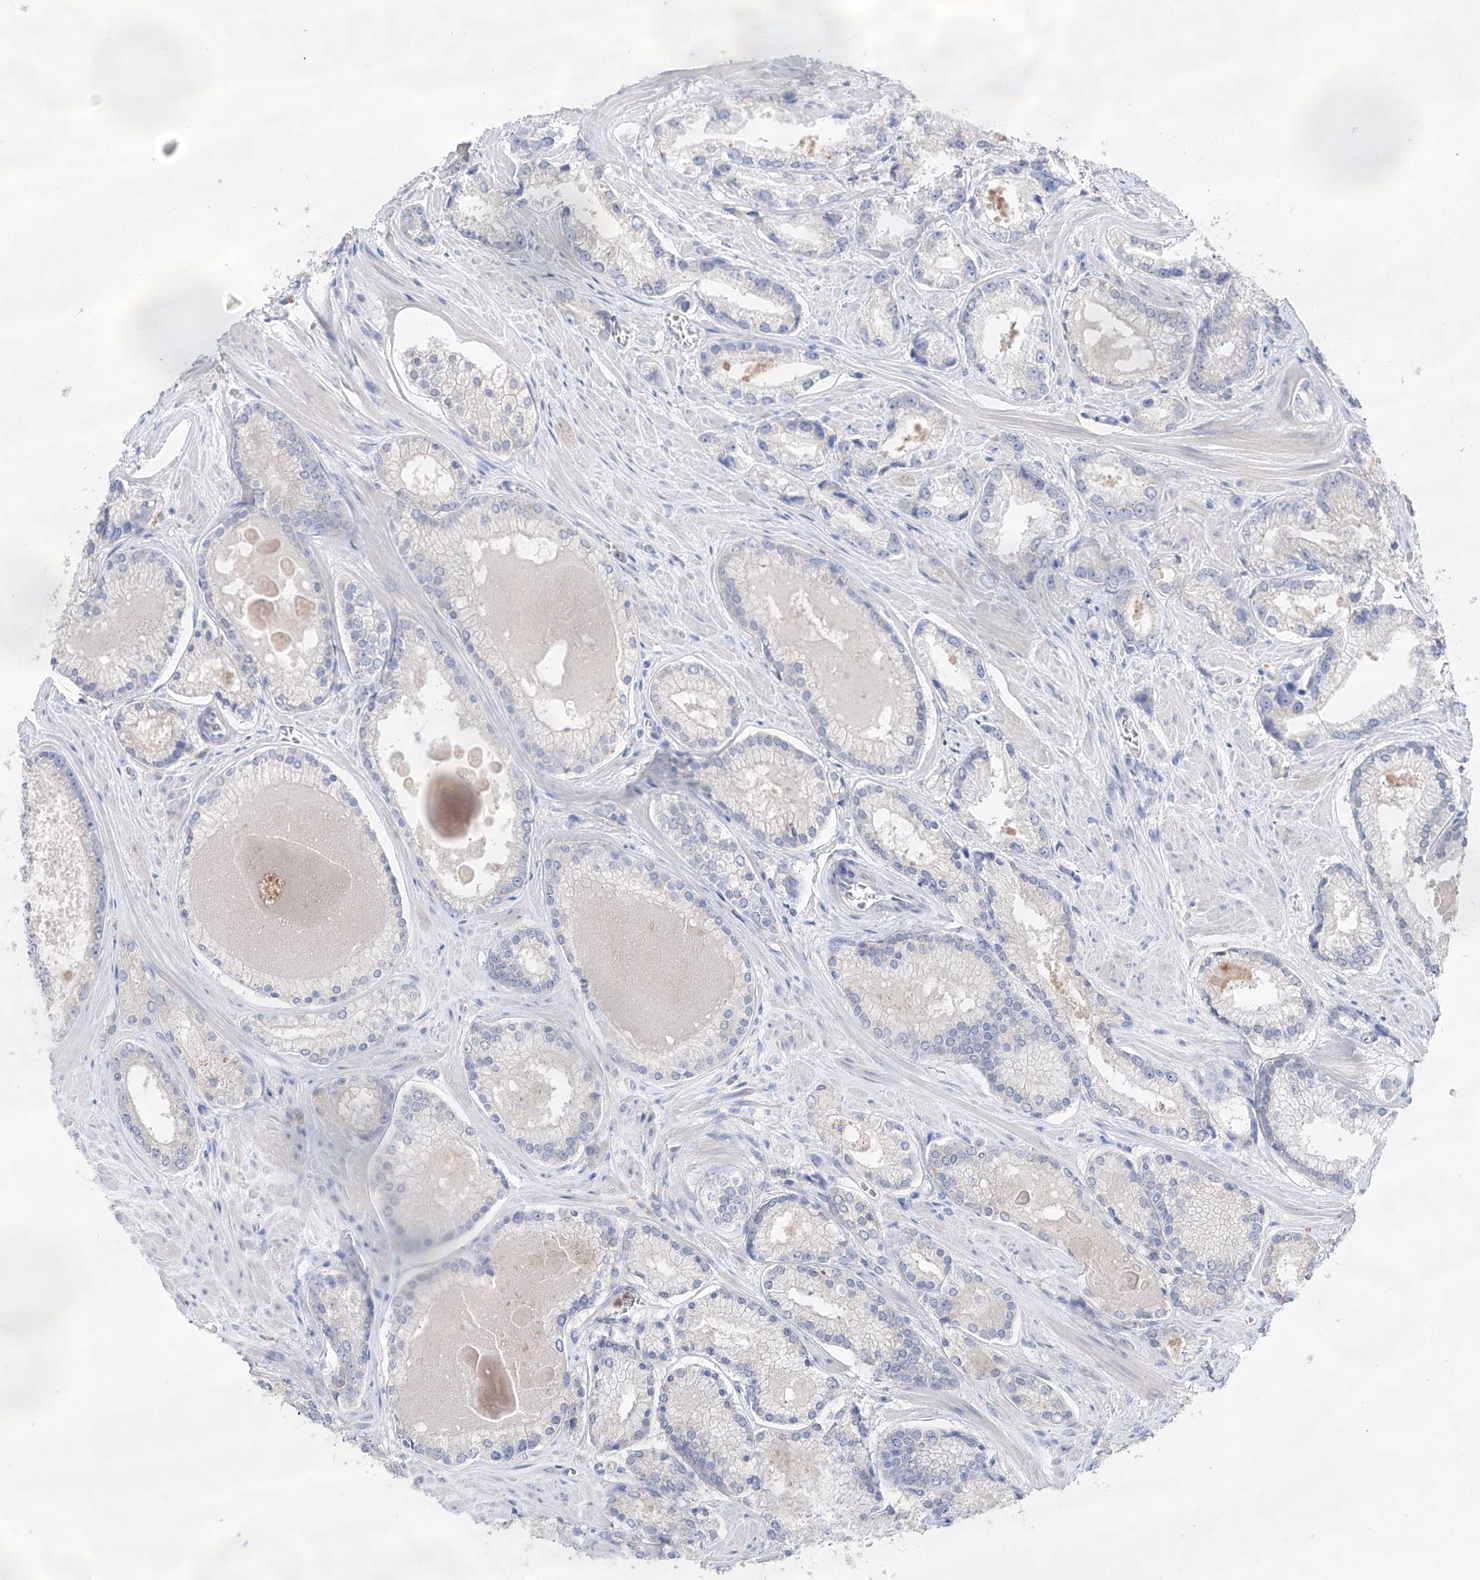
{"staining": {"intensity": "negative", "quantity": "none", "location": "none"}, "tissue": "prostate cancer", "cell_type": "Tumor cells", "image_type": "cancer", "snomed": [{"axis": "morphology", "description": "Adenocarcinoma, Low grade"}, {"axis": "topography", "description": "Prostate"}], "caption": "Prostate adenocarcinoma (low-grade) stained for a protein using immunohistochemistry (IHC) displays no expression tumor cells.", "gene": "TM7SF2", "patient": {"sex": "male", "age": 54}}